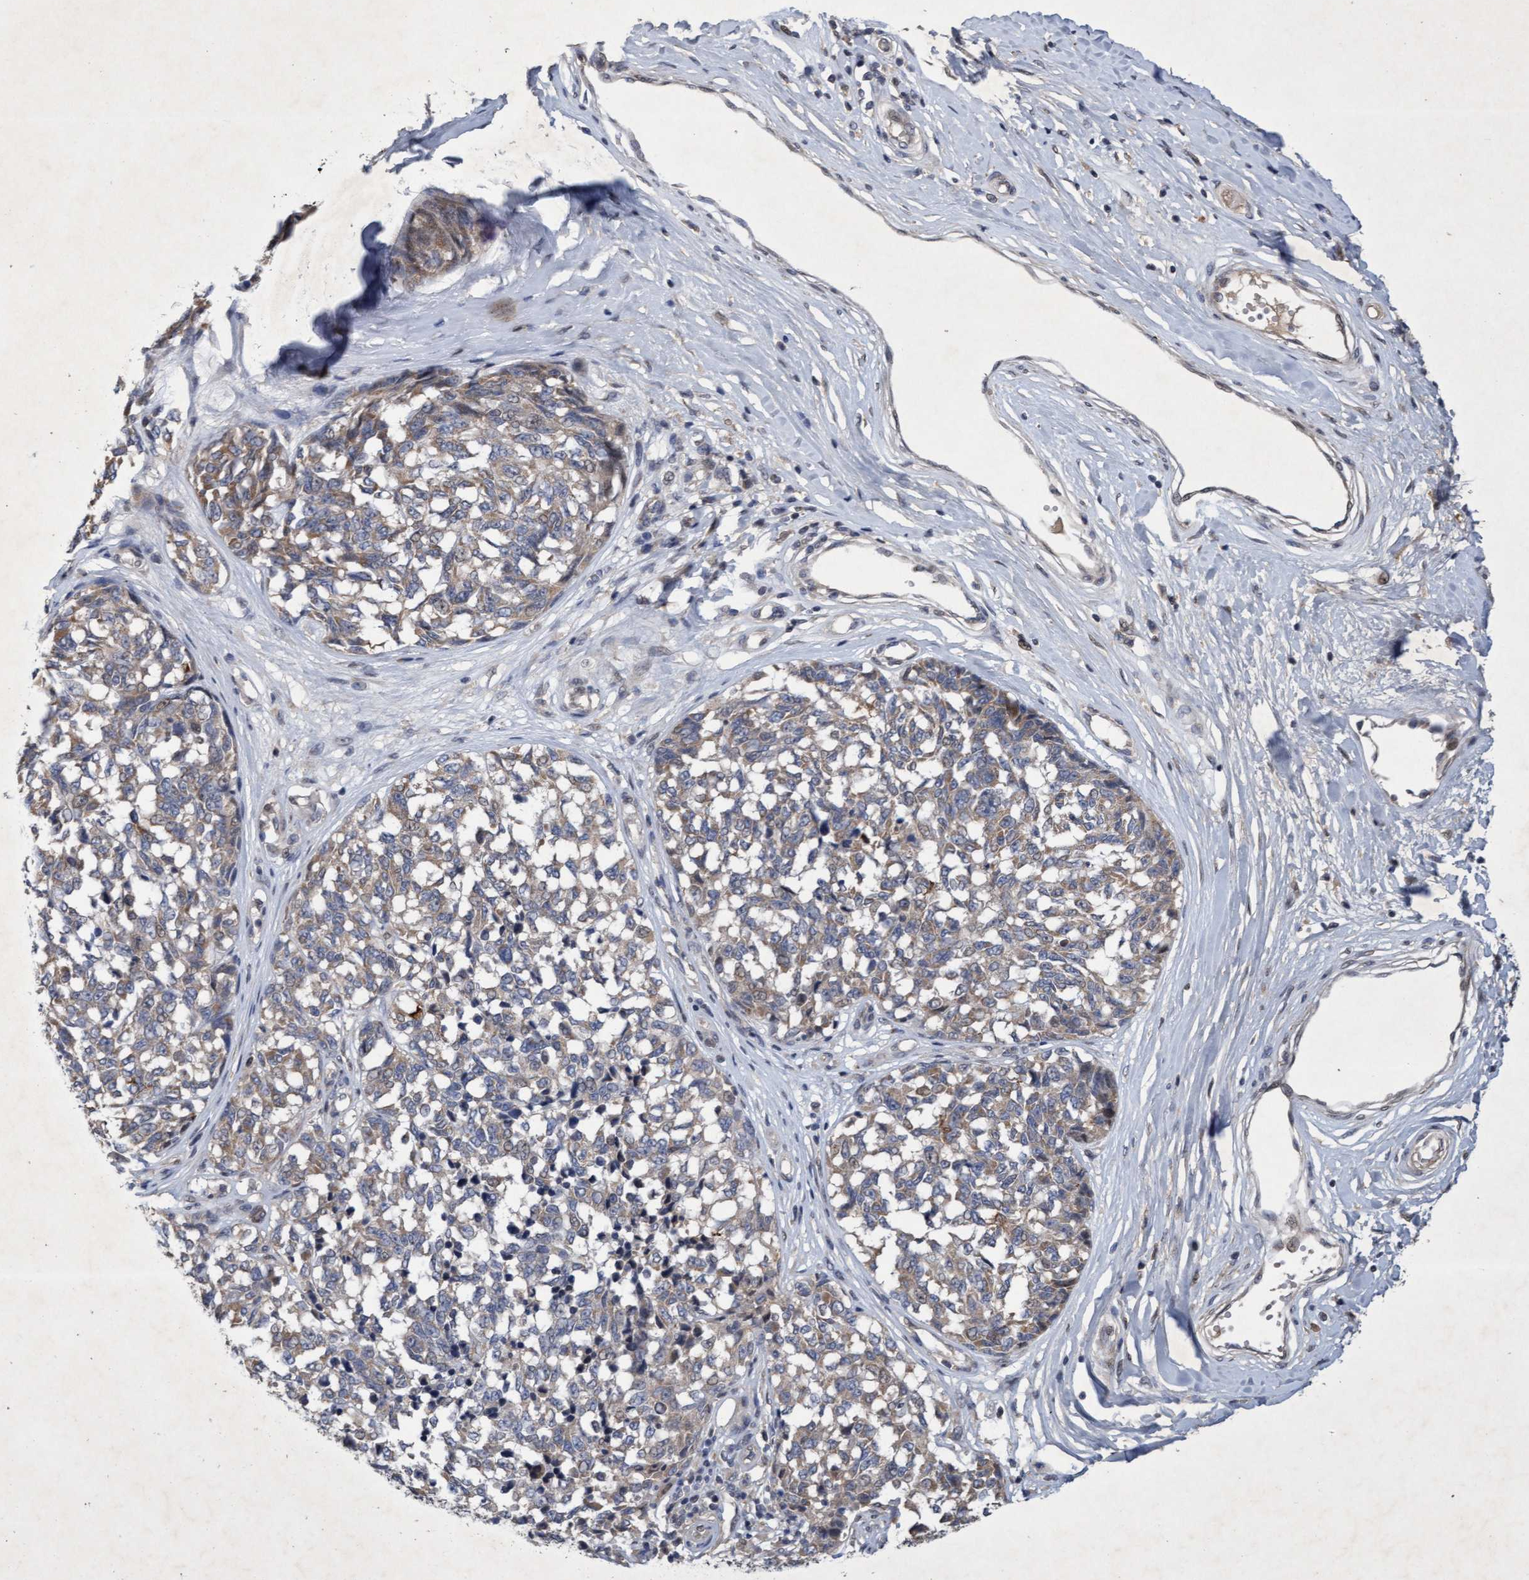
{"staining": {"intensity": "weak", "quantity": "25%-75%", "location": "cytoplasmic/membranous"}, "tissue": "melanoma", "cell_type": "Tumor cells", "image_type": "cancer", "snomed": [{"axis": "morphology", "description": "Malignant melanoma, NOS"}, {"axis": "topography", "description": "Skin"}], "caption": "Protein expression analysis of human melanoma reveals weak cytoplasmic/membranous staining in about 25%-75% of tumor cells.", "gene": "ZNF677", "patient": {"sex": "female", "age": 64}}